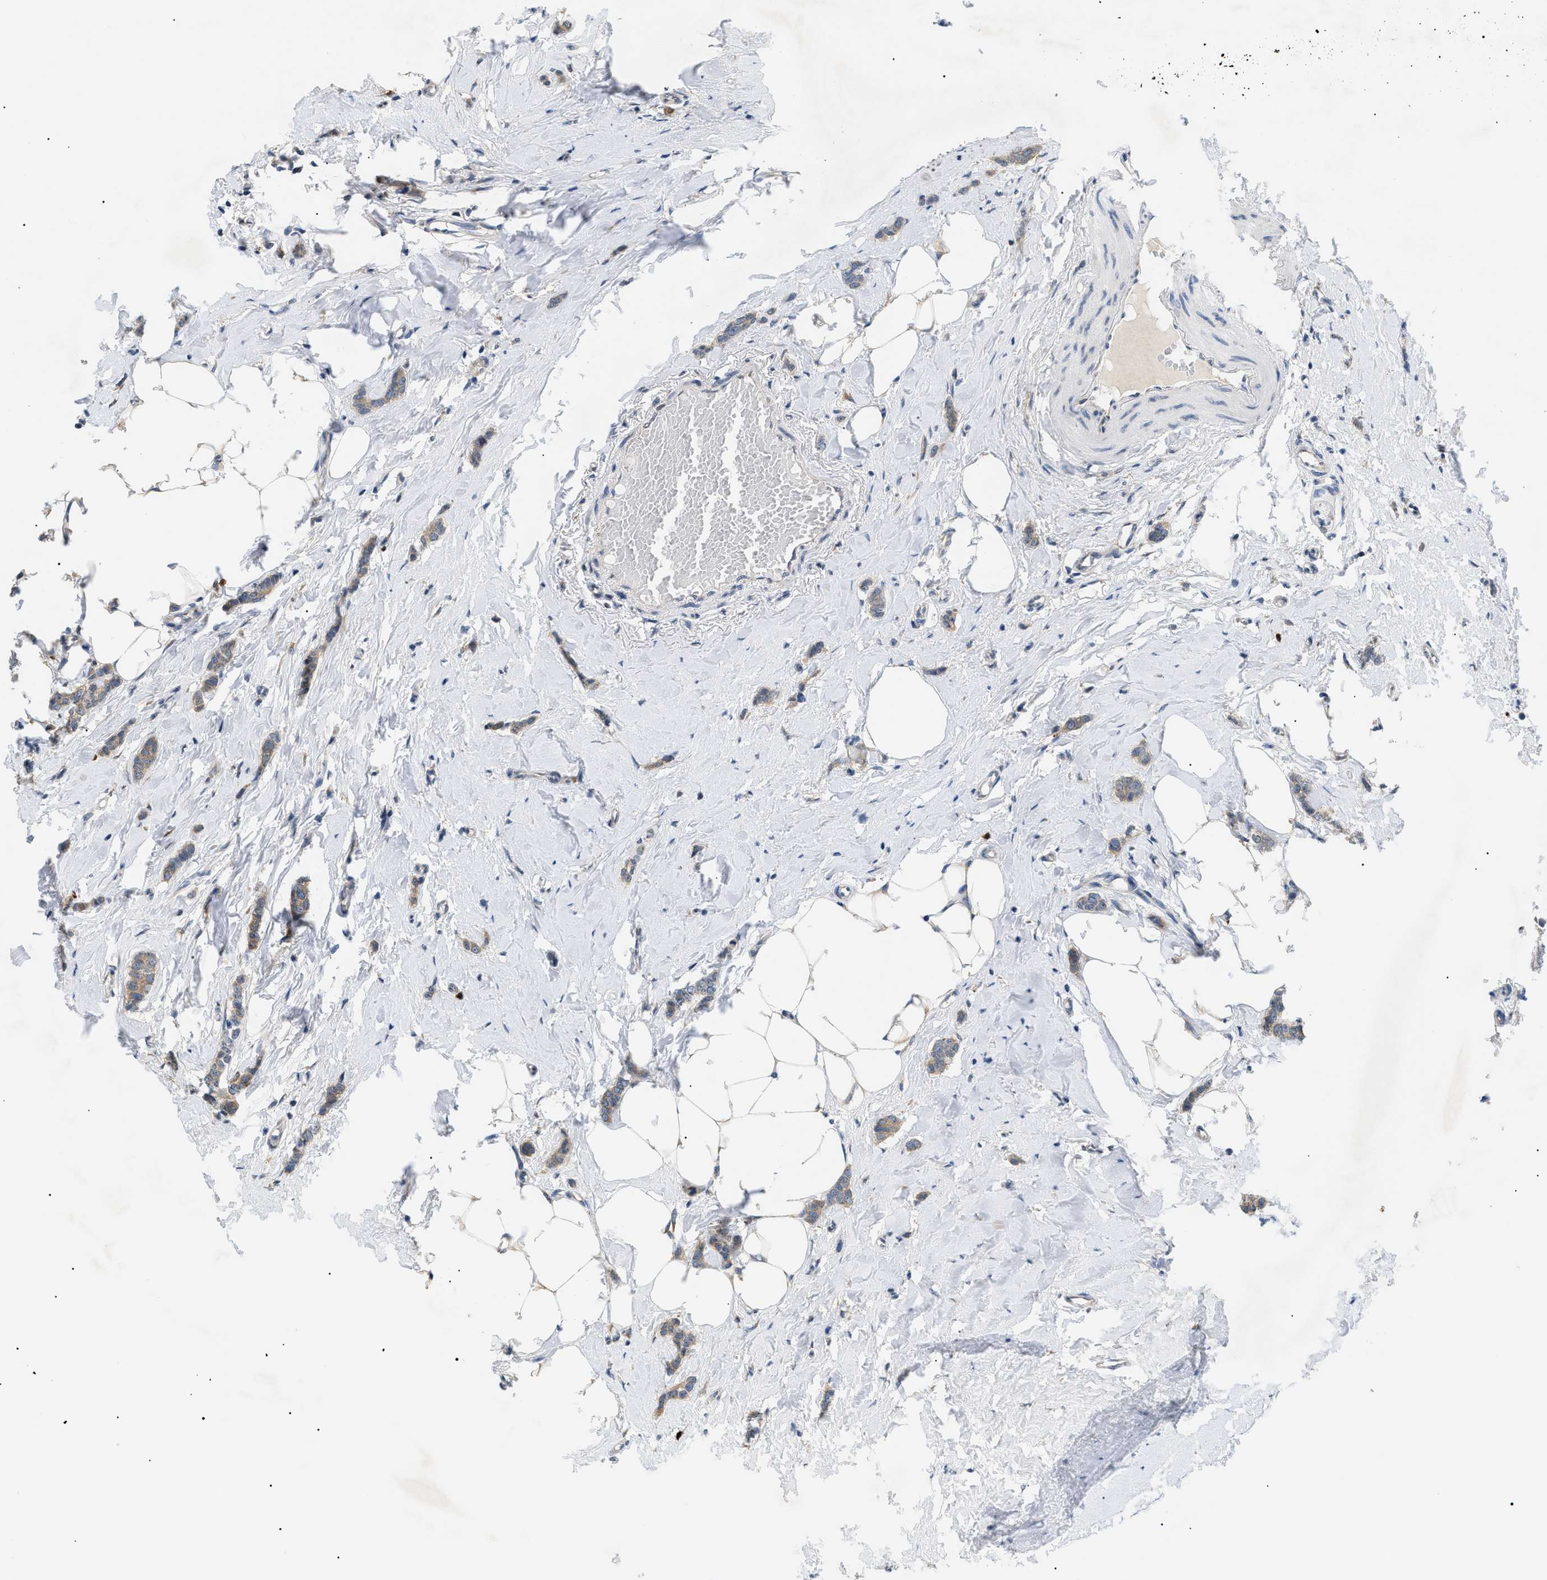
{"staining": {"intensity": "moderate", "quantity": ">75%", "location": "cytoplasmic/membranous"}, "tissue": "breast cancer", "cell_type": "Tumor cells", "image_type": "cancer", "snomed": [{"axis": "morphology", "description": "Lobular carcinoma"}, {"axis": "topography", "description": "Skin"}, {"axis": "topography", "description": "Breast"}], "caption": "An immunohistochemistry (IHC) histopathology image of tumor tissue is shown. Protein staining in brown labels moderate cytoplasmic/membranous positivity in breast cancer within tumor cells.", "gene": "DERL1", "patient": {"sex": "female", "age": 46}}